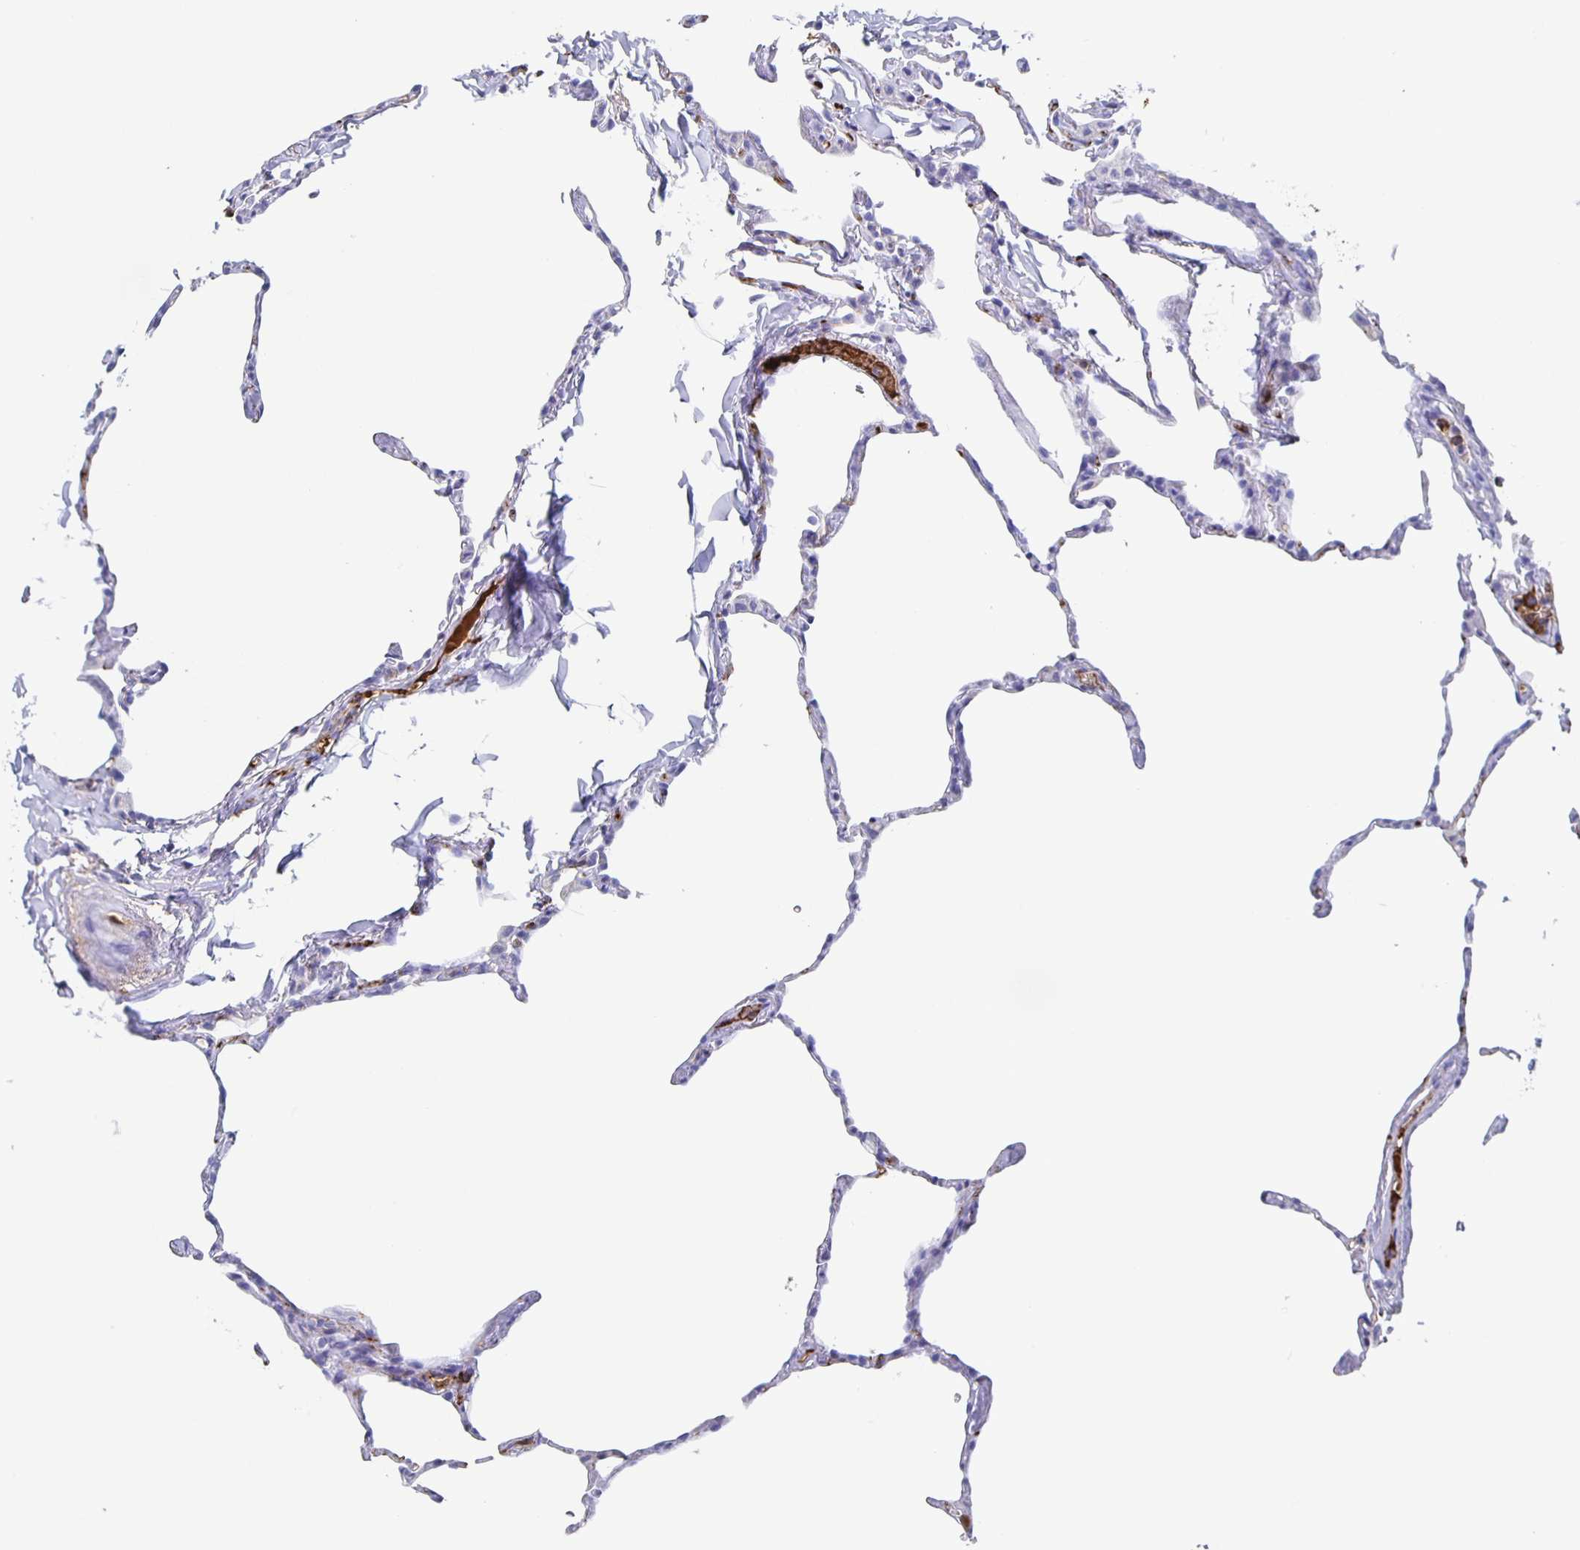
{"staining": {"intensity": "negative", "quantity": "none", "location": "none"}, "tissue": "lung", "cell_type": "Alveolar cells", "image_type": "normal", "snomed": [{"axis": "morphology", "description": "Normal tissue, NOS"}, {"axis": "topography", "description": "Lung"}], "caption": "High power microscopy micrograph of an immunohistochemistry (IHC) photomicrograph of unremarkable lung, revealing no significant positivity in alveolar cells.", "gene": "FGA", "patient": {"sex": "male", "age": 65}}